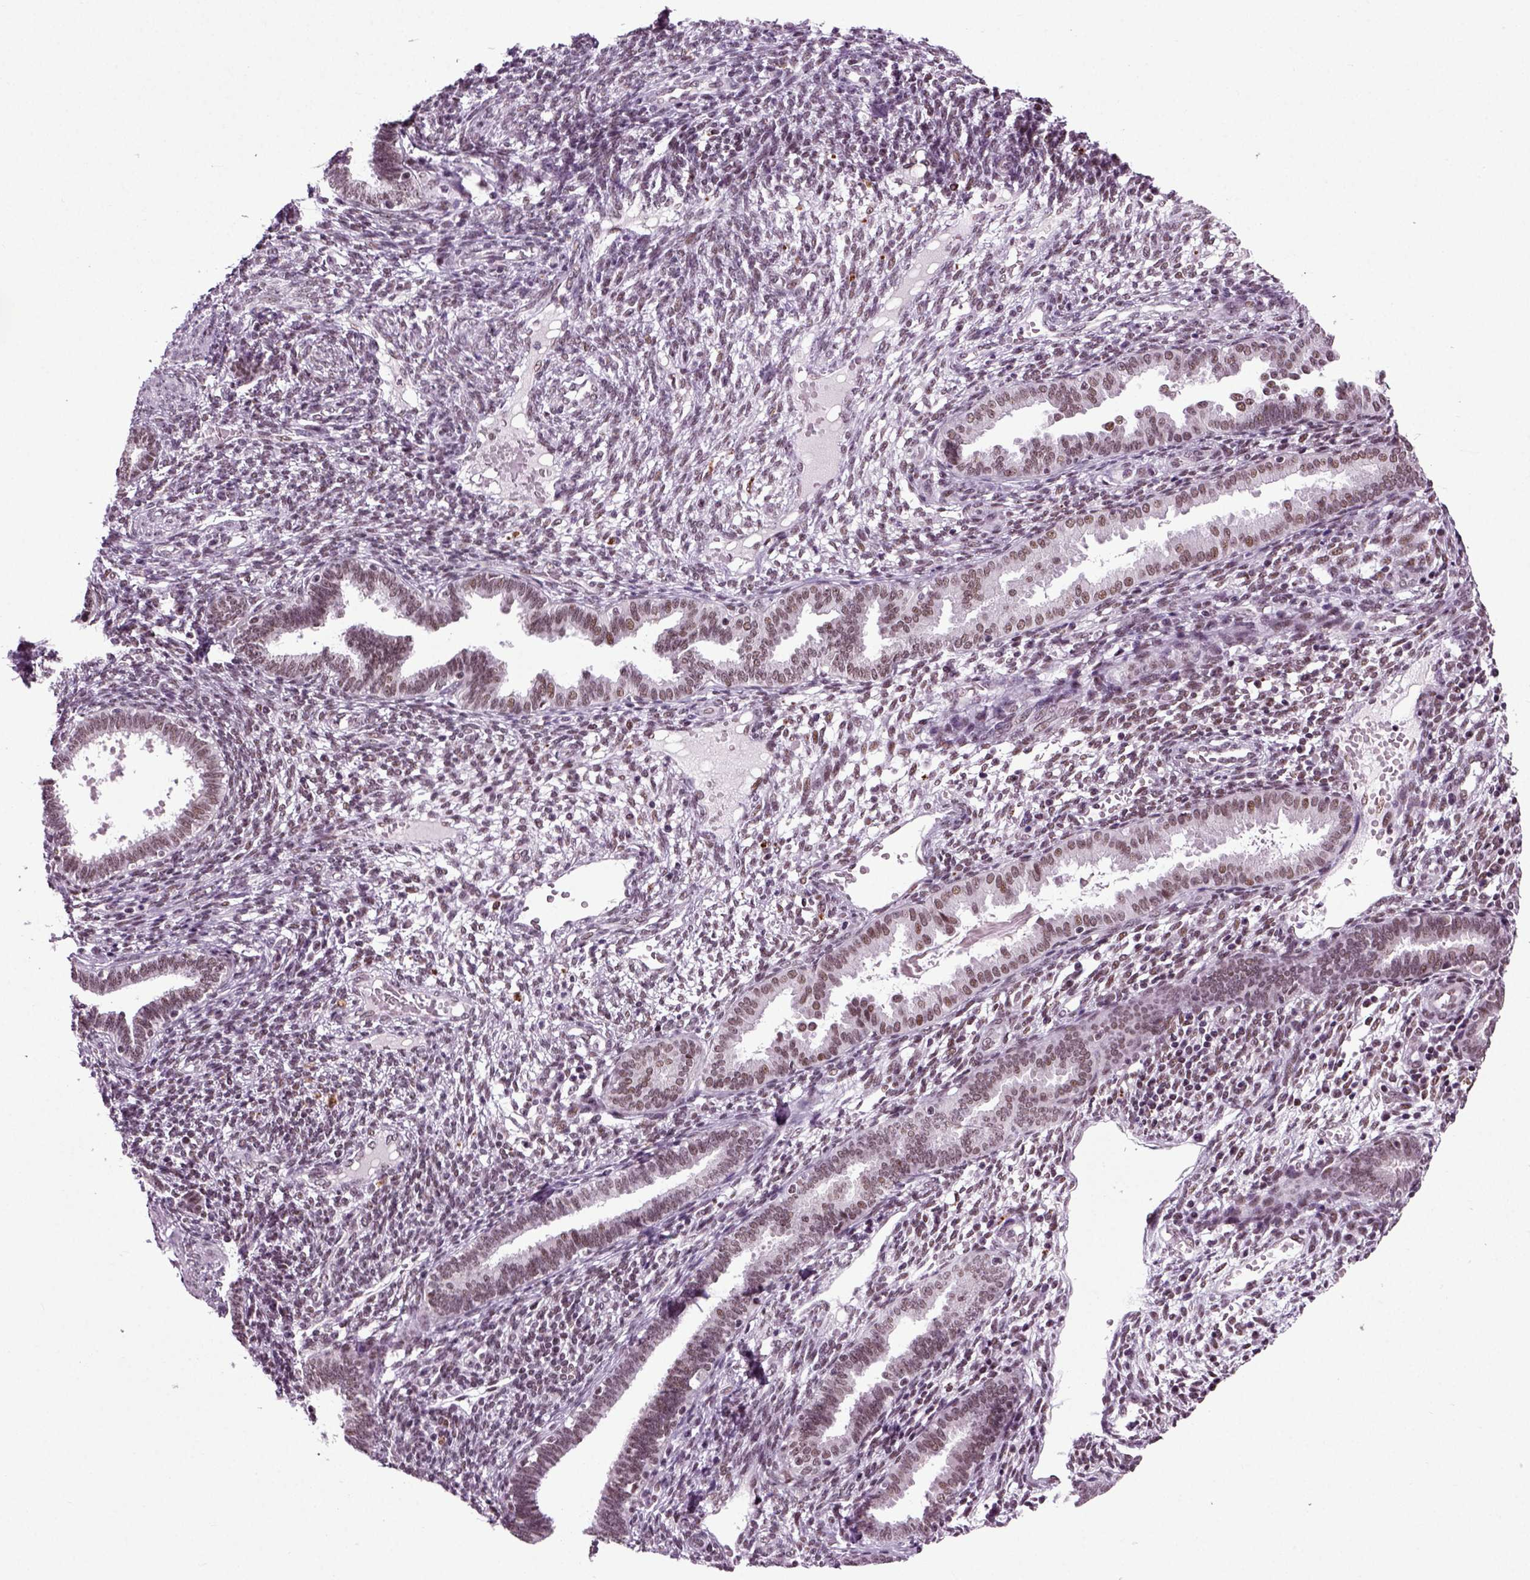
{"staining": {"intensity": "weak", "quantity": "25%-75%", "location": "nuclear"}, "tissue": "endometrium", "cell_type": "Cells in endometrial stroma", "image_type": "normal", "snomed": [{"axis": "morphology", "description": "Normal tissue, NOS"}, {"axis": "topography", "description": "Endometrium"}], "caption": "Immunohistochemistry (DAB) staining of benign human endometrium shows weak nuclear protein staining in about 25%-75% of cells in endometrial stroma.", "gene": "RCOR3", "patient": {"sex": "female", "age": 42}}